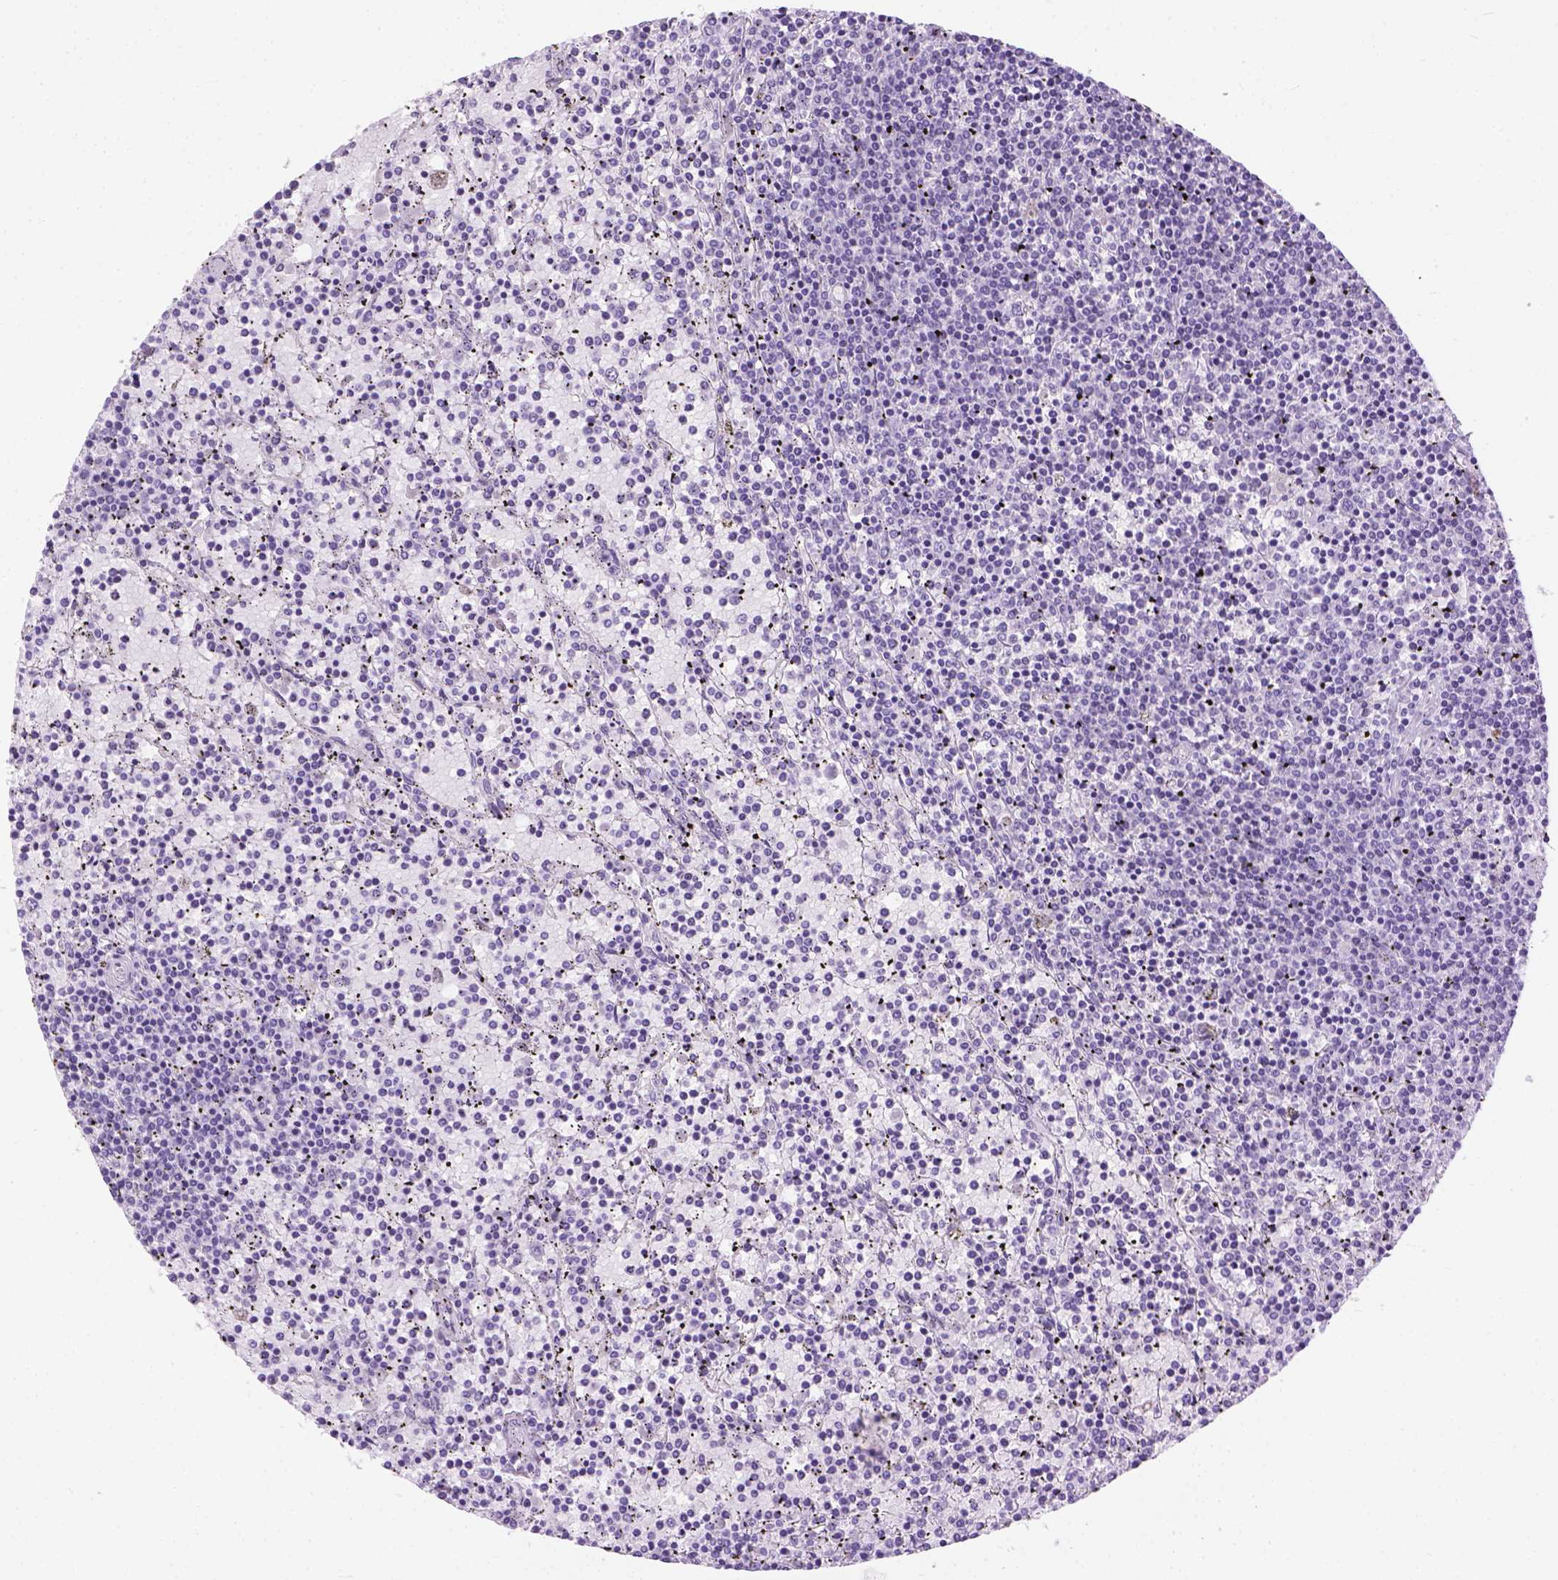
{"staining": {"intensity": "negative", "quantity": "none", "location": "none"}, "tissue": "lymphoma", "cell_type": "Tumor cells", "image_type": "cancer", "snomed": [{"axis": "morphology", "description": "Malignant lymphoma, non-Hodgkin's type, Low grade"}, {"axis": "topography", "description": "Spleen"}], "caption": "Lymphoma was stained to show a protein in brown. There is no significant expression in tumor cells.", "gene": "TMEM38A", "patient": {"sex": "female", "age": 77}}